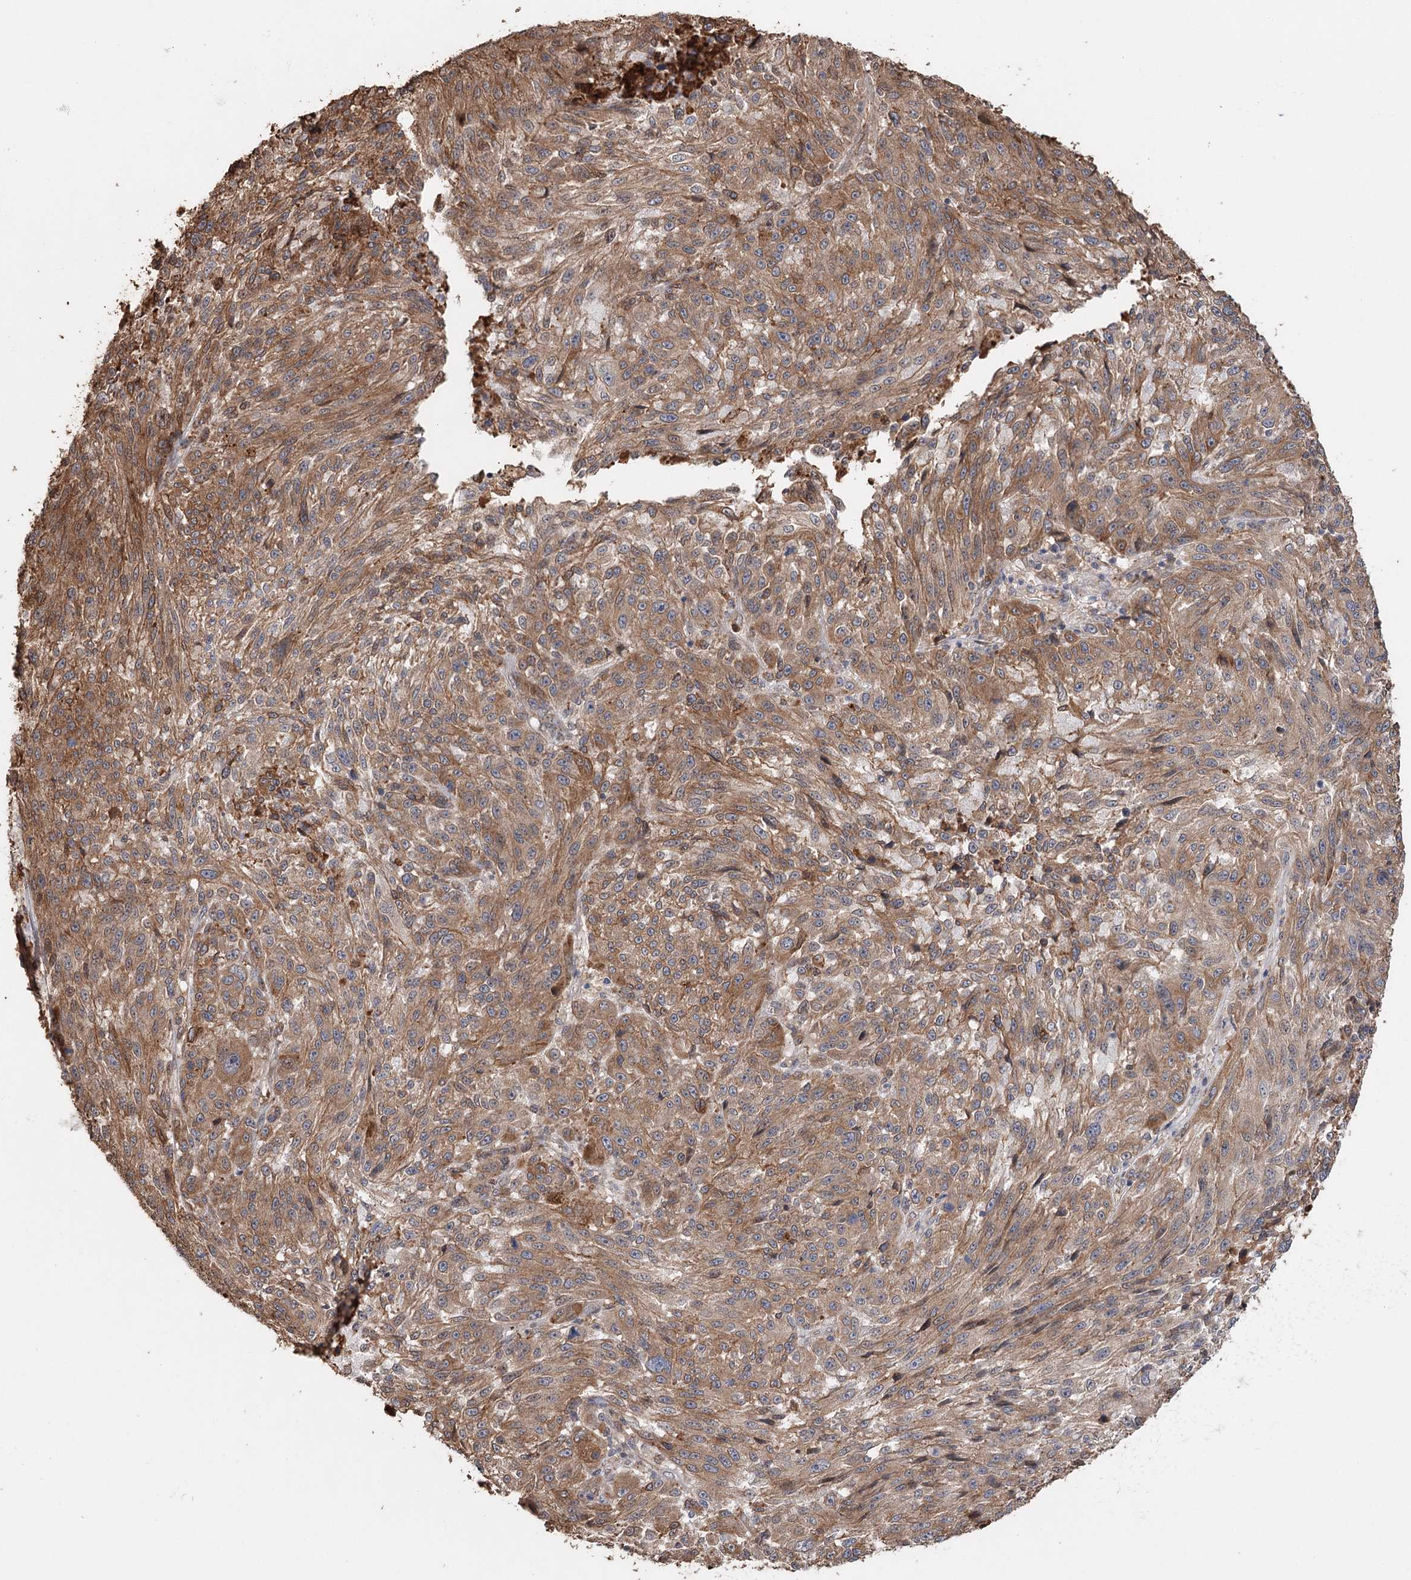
{"staining": {"intensity": "strong", "quantity": "25%-75%", "location": "cytoplasmic/membranous"}, "tissue": "melanoma", "cell_type": "Tumor cells", "image_type": "cancer", "snomed": [{"axis": "morphology", "description": "Malignant melanoma, NOS"}, {"axis": "topography", "description": "Skin"}], "caption": "Immunohistochemistry photomicrograph of neoplastic tissue: melanoma stained using immunohistochemistry (IHC) displays high levels of strong protein expression localized specifically in the cytoplasmic/membranous of tumor cells, appearing as a cytoplasmic/membranous brown color.", "gene": "SYVN1", "patient": {"sex": "male", "age": 53}}